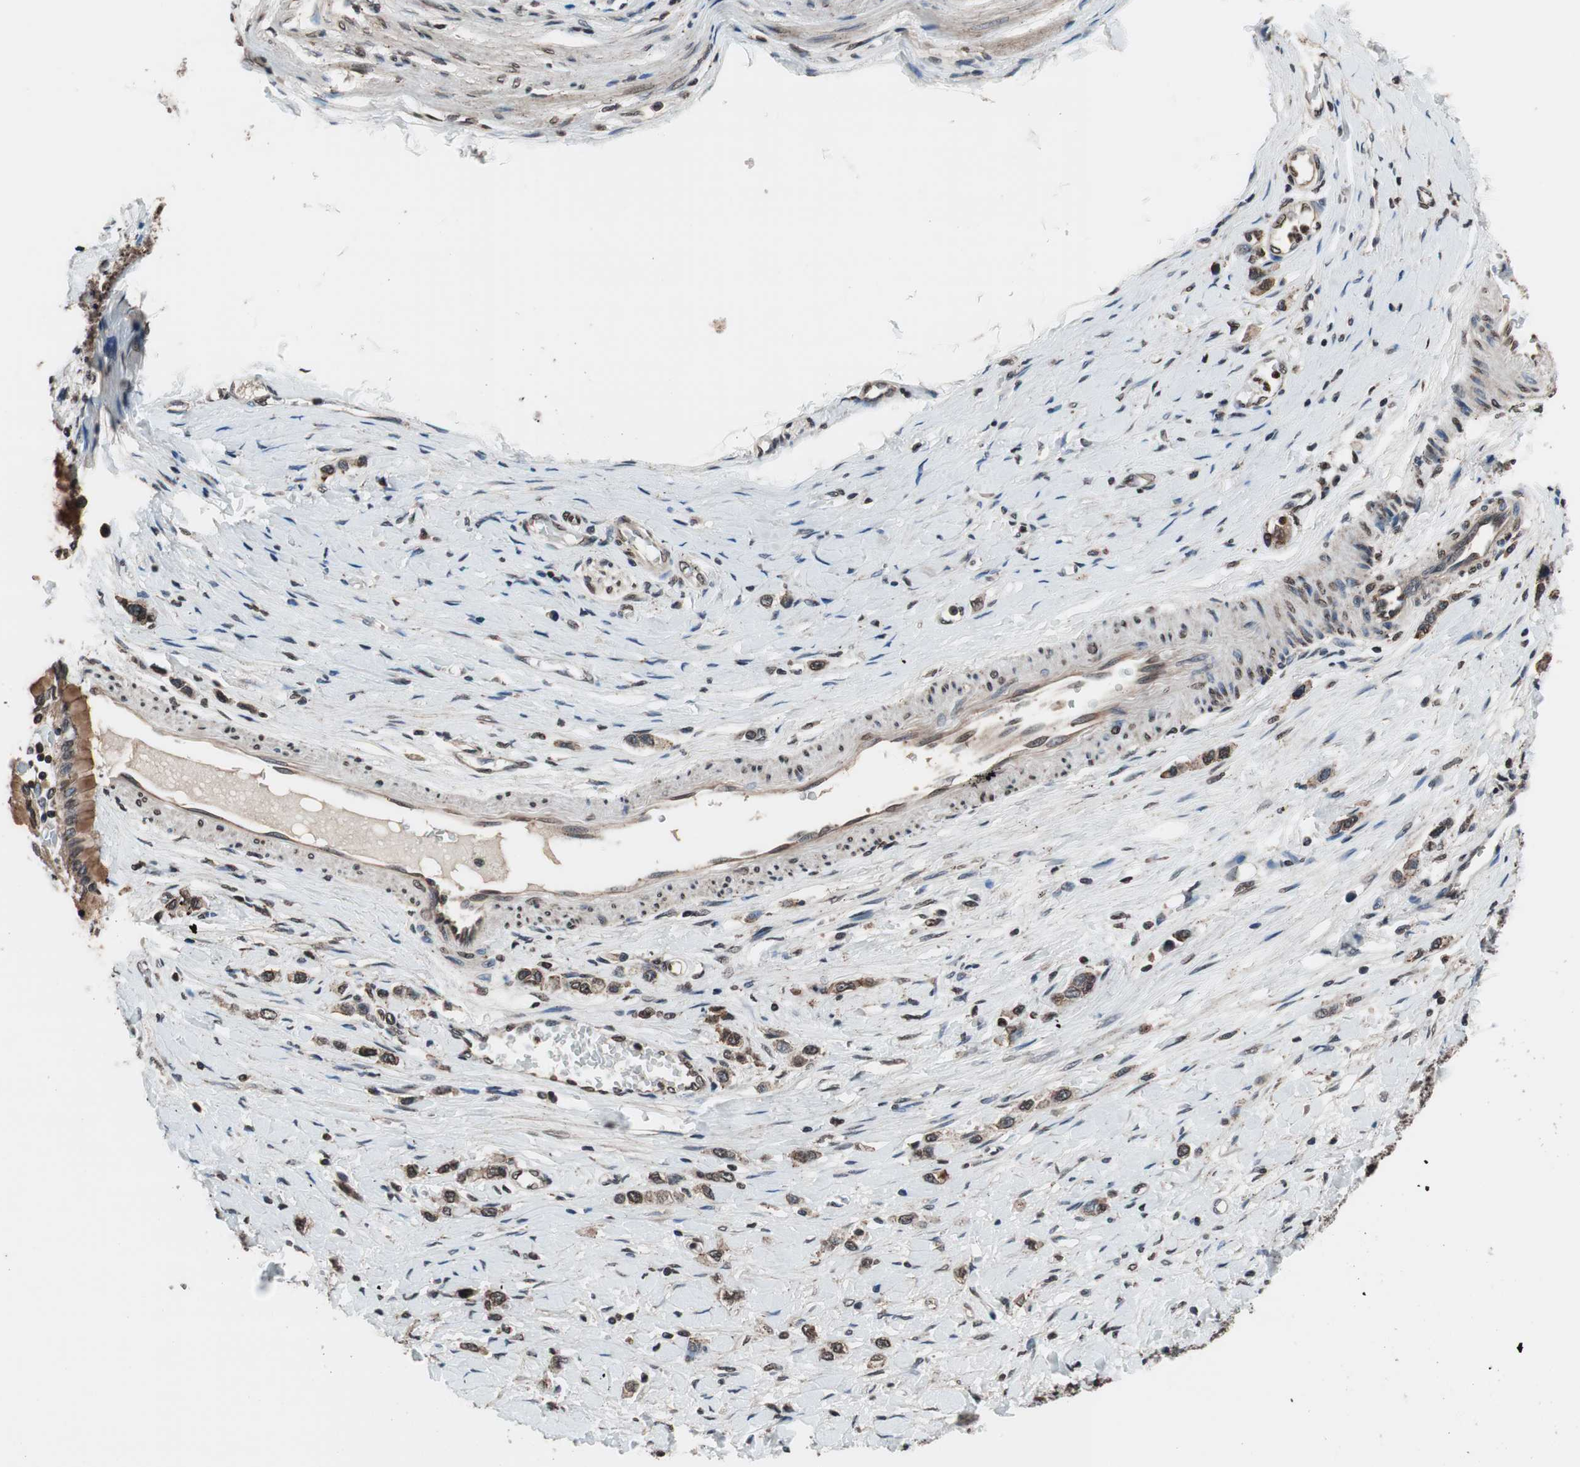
{"staining": {"intensity": "weak", "quantity": ">75%", "location": "cytoplasmic/membranous"}, "tissue": "stomach cancer", "cell_type": "Tumor cells", "image_type": "cancer", "snomed": [{"axis": "morphology", "description": "Normal tissue, NOS"}, {"axis": "morphology", "description": "Adenocarcinoma, NOS"}, {"axis": "topography", "description": "Stomach, upper"}, {"axis": "topography", "description": "Stomach"}], "caption": "Immunohistochemistry (DAB (3,3'-diaminobenzidine)) staining of stomach adenocarcinoma displays weak cytoplasmic/membranous protein positivity in about >75% of tumor cells.", "gene": "RFC1", "patient": {"sex": "female", "age": 65}}